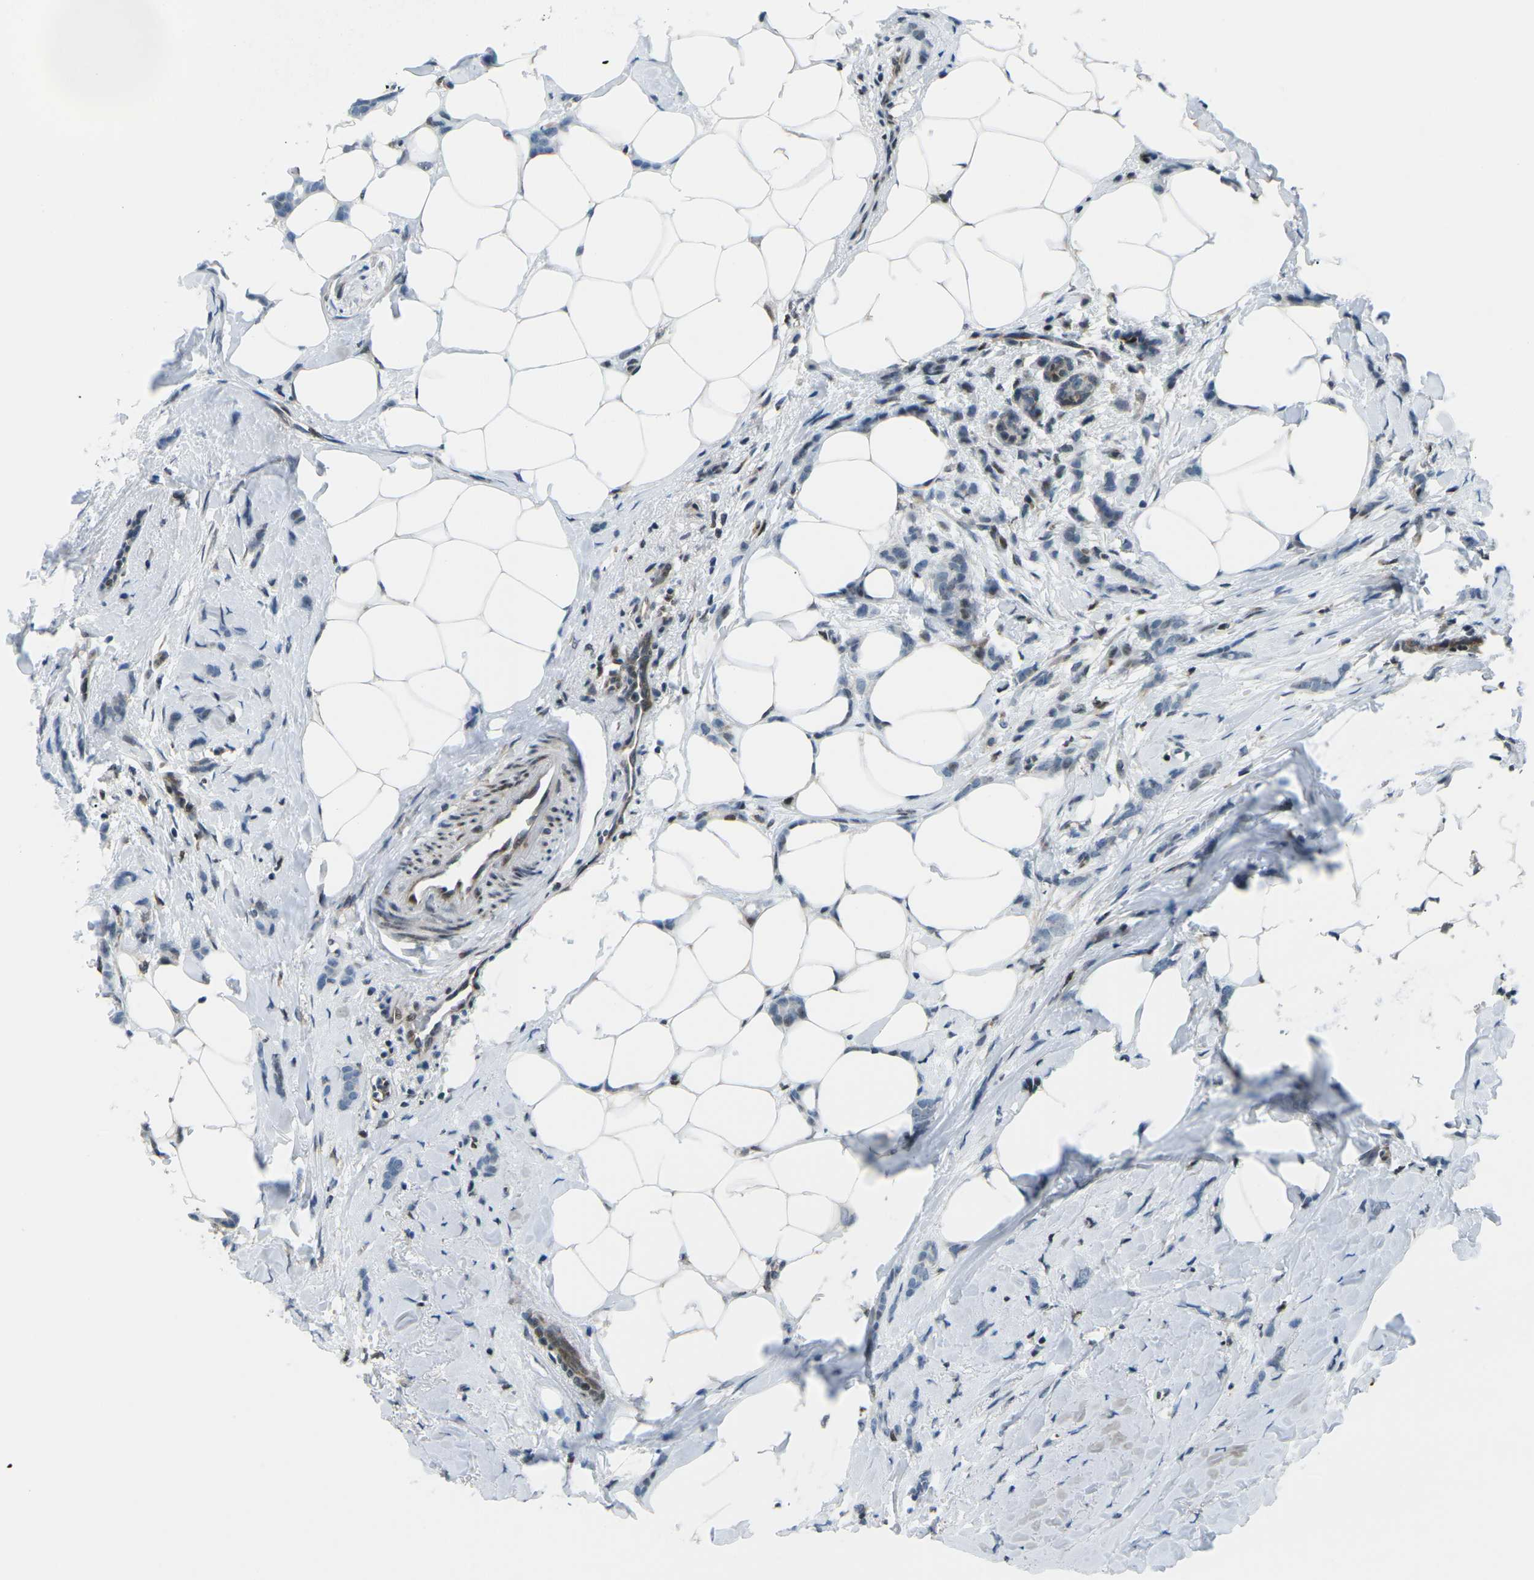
{"staining": {"intensity": "moderate", "quantity": "<25%", "location": "nuclear"}, "tissue": "breast cancer", "cell_type": "Tumor cells", "image_type": "cancer", "snomed": [{"axis": "morphology", "description": "Lobular carcinoma, in situ"}, {"axis": "morphology", "description": "Lobular carcinoma"}, {"axis": "topography", "description": "Breast"}], "caption": "Breast lobular carcinoma was stained to show a protein in brown. There is low levels of moderate nuclear expression in approximately <25% of tumor cells.", "gene": "MBNL1", "patient": {"sex": "female", "age": 41}}